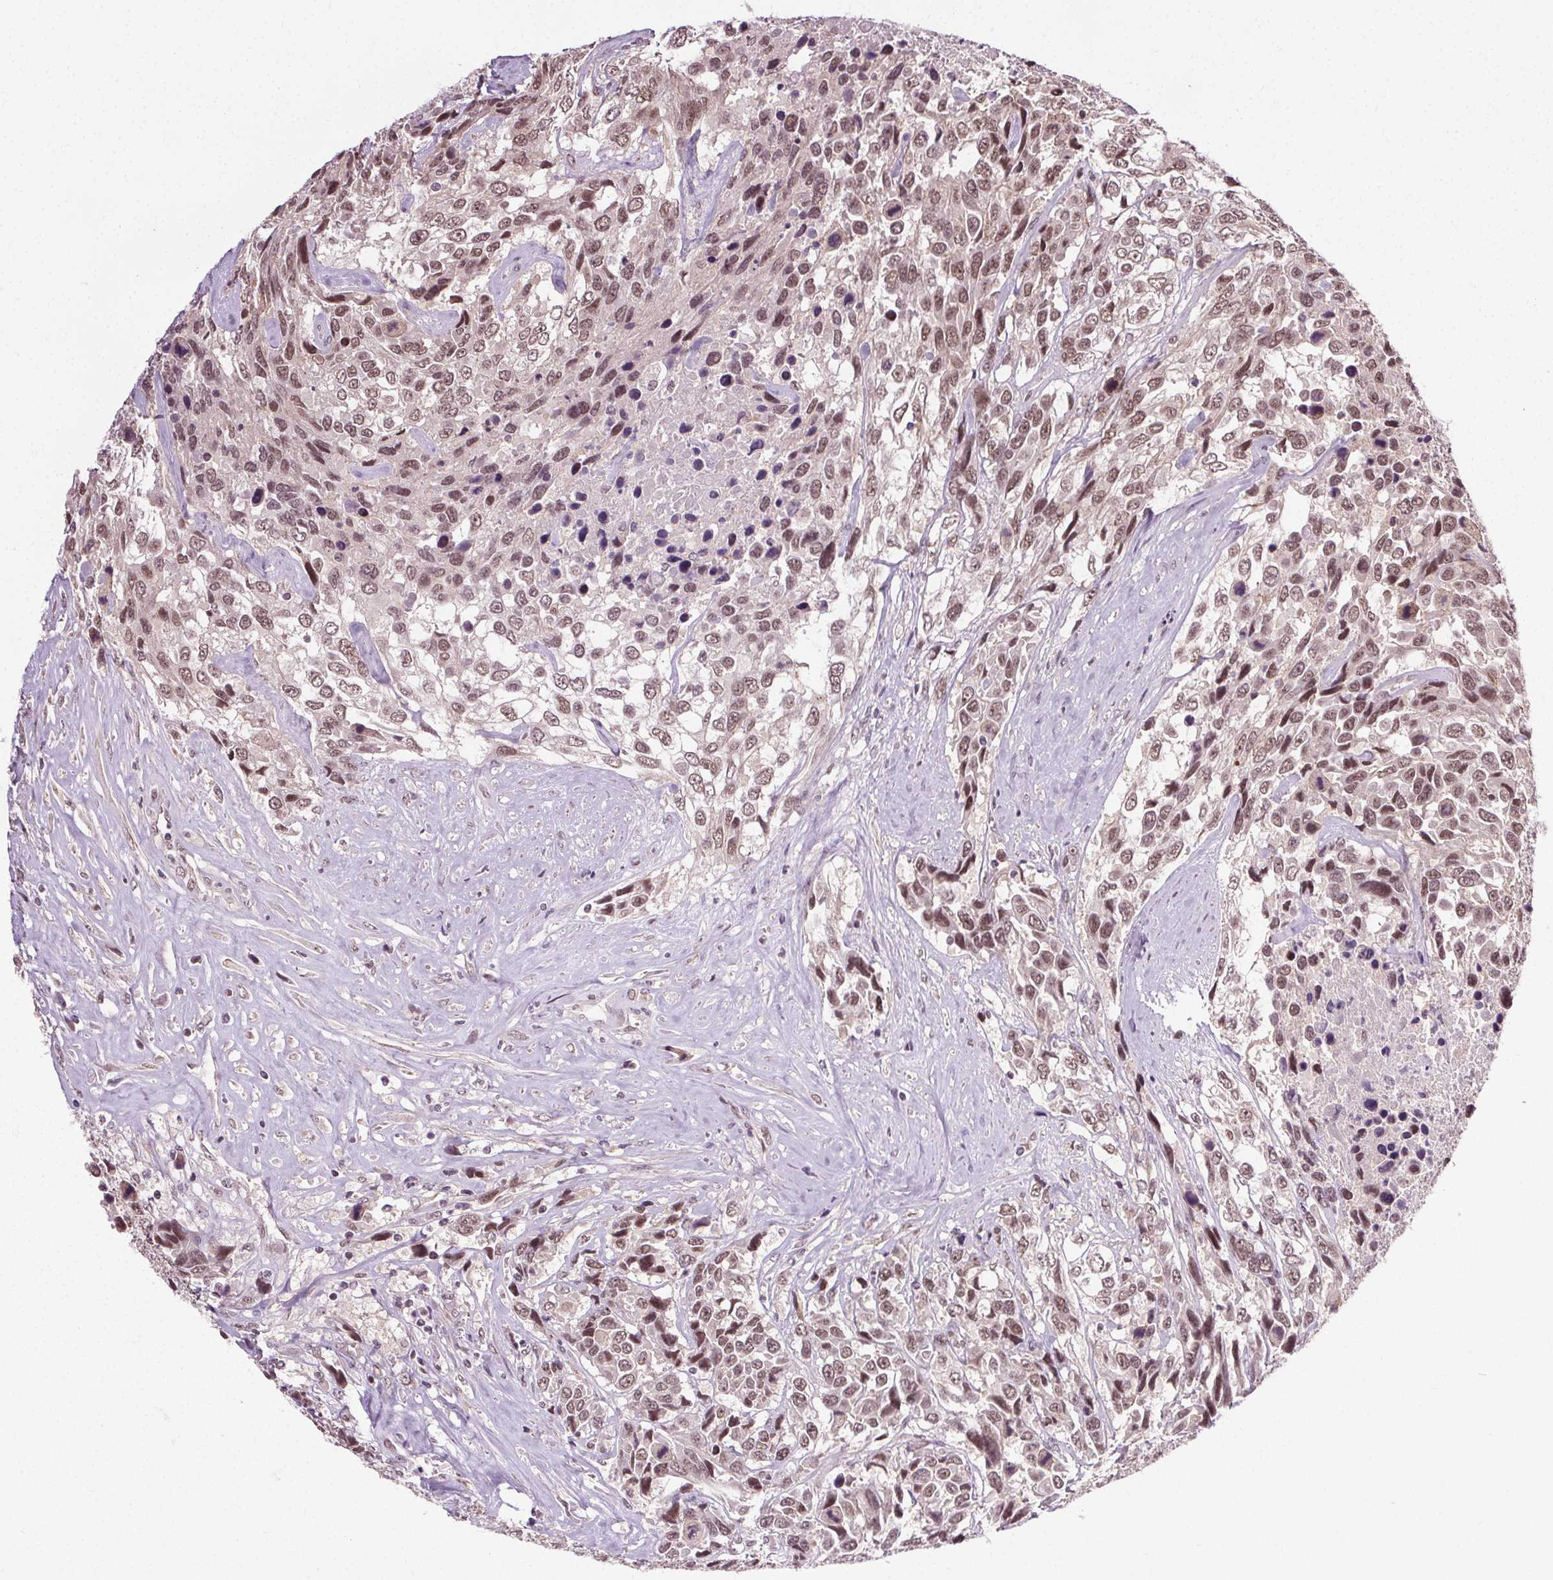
{"staining": {"intensity": "moderate", "quantity": ">75%", "location": "nuclear"}, "tissue": "urothelial cancer", "cell_type": "Tumor cells", "image_type": "cancer", "snomed": [{"axis": "morphology", "description": "Urothelial carcinoma, High grade"}, {"axis": "topography", "description": "Urinary bladder"}], "caption": "The image demonstrates a brown stain indicating the presence of a protein in the nuclear of tumor cells in high-grade urothelial carcinoma. (brown staining indicates protein expression, while blue staining denotes nuclei).", "gene": "MED6", "patient": {"sex": "female", "age": 70}}